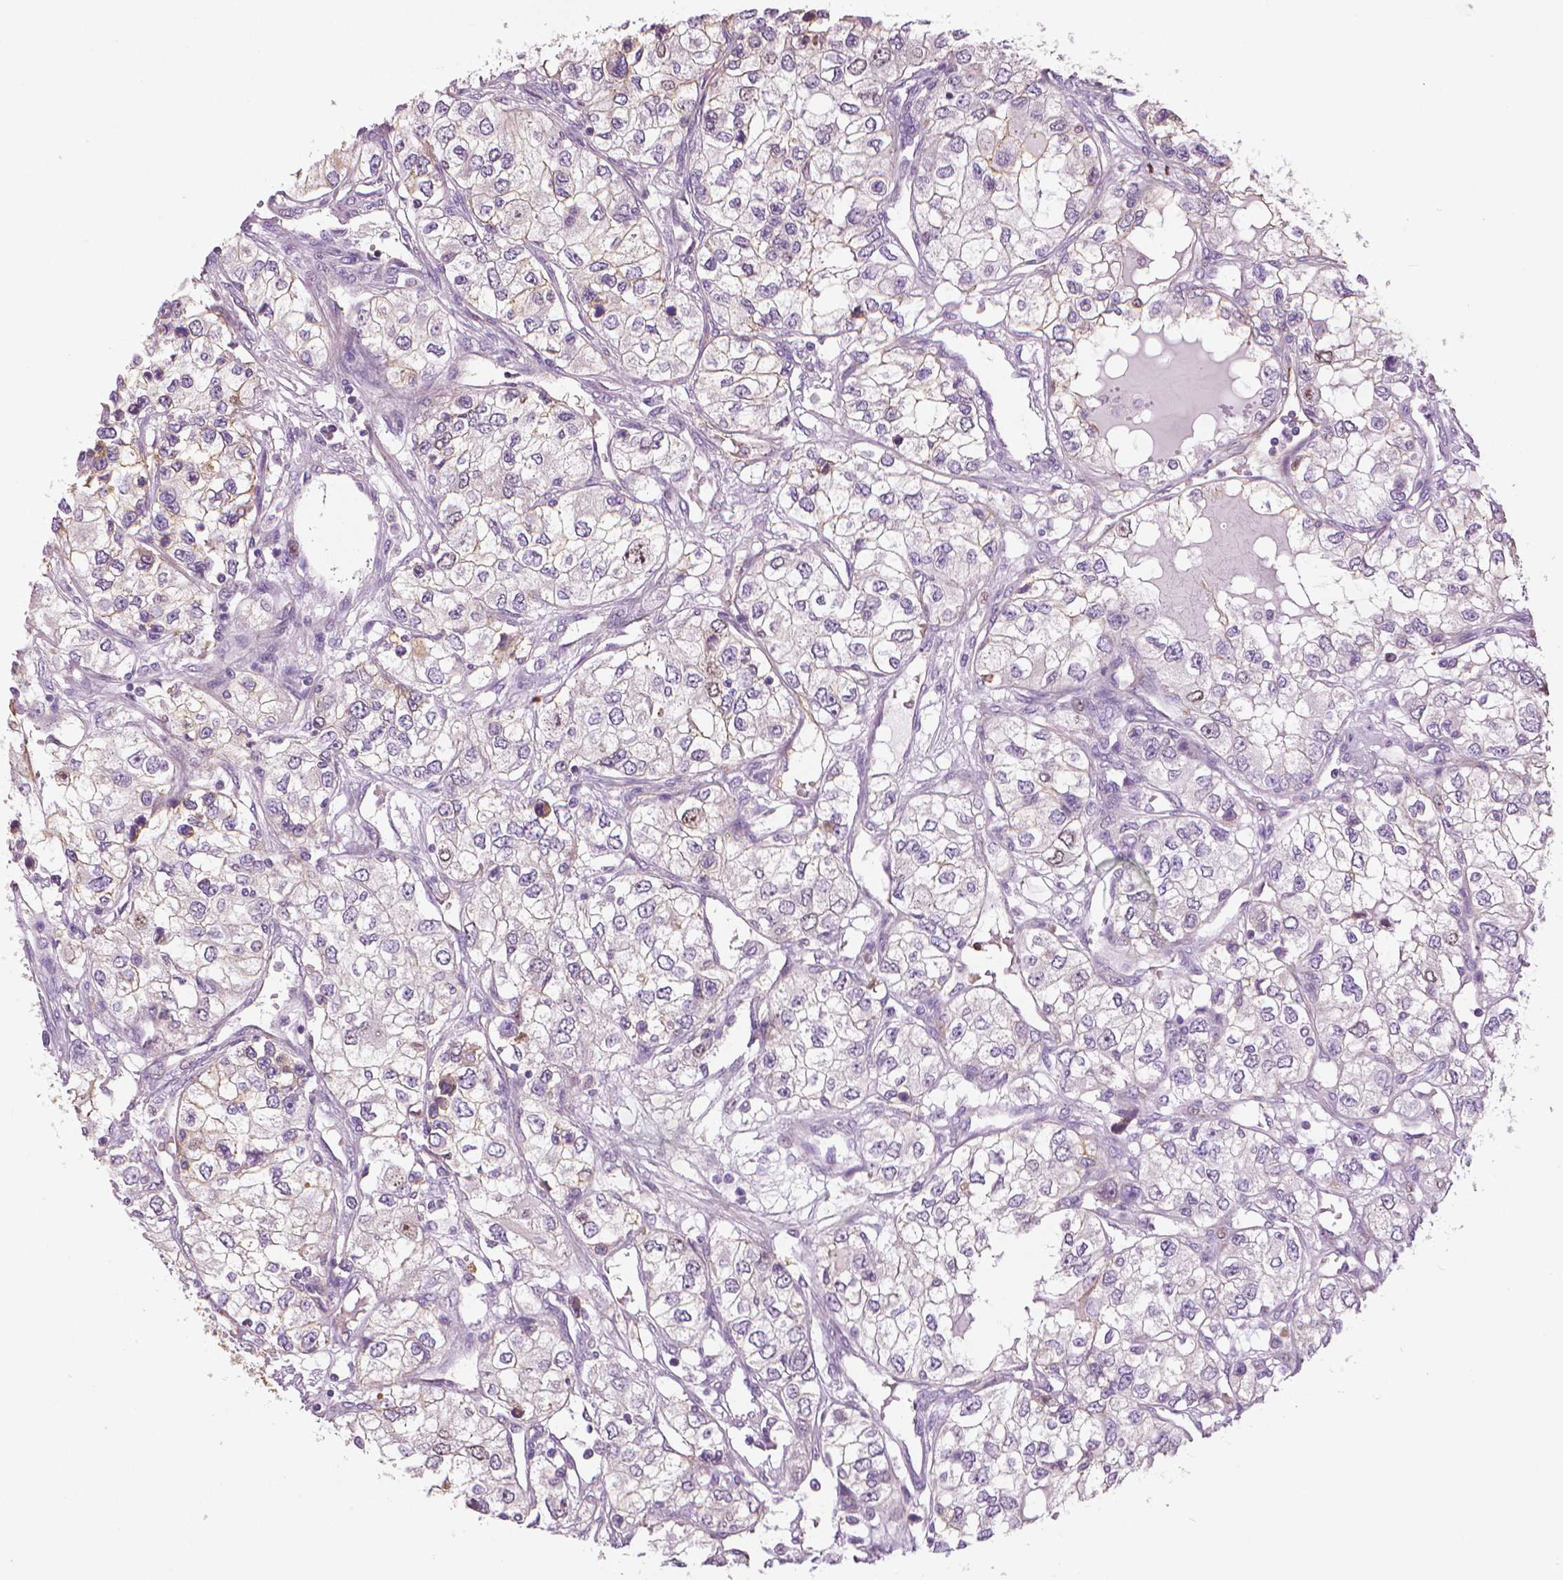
{"staining": {"intensity": "negative", "quantity": "none", "location": "none"}, "tissue": "renal cancer", "cell_type": "Tumor cells", "image_type": "cancer", "snomed": [{"axis": "morphology", "description": "Adenocarcinoma, NOS"}, {"axis": "topography", "description": "Kidney"}], "caption": "Immunohistochemistry (IHC) micrograph of renal cancer (adenocarcinoma) stained for a protein (brown), which displays no expression in tumor cells. The staining was performed using DAB to visualize the protein expression in brown, while the nuclei were stained in blue with hematoxylin (Magnification: 20x).", "gene": "MKI67", "patient": {"sex": "female", "age": 59}}